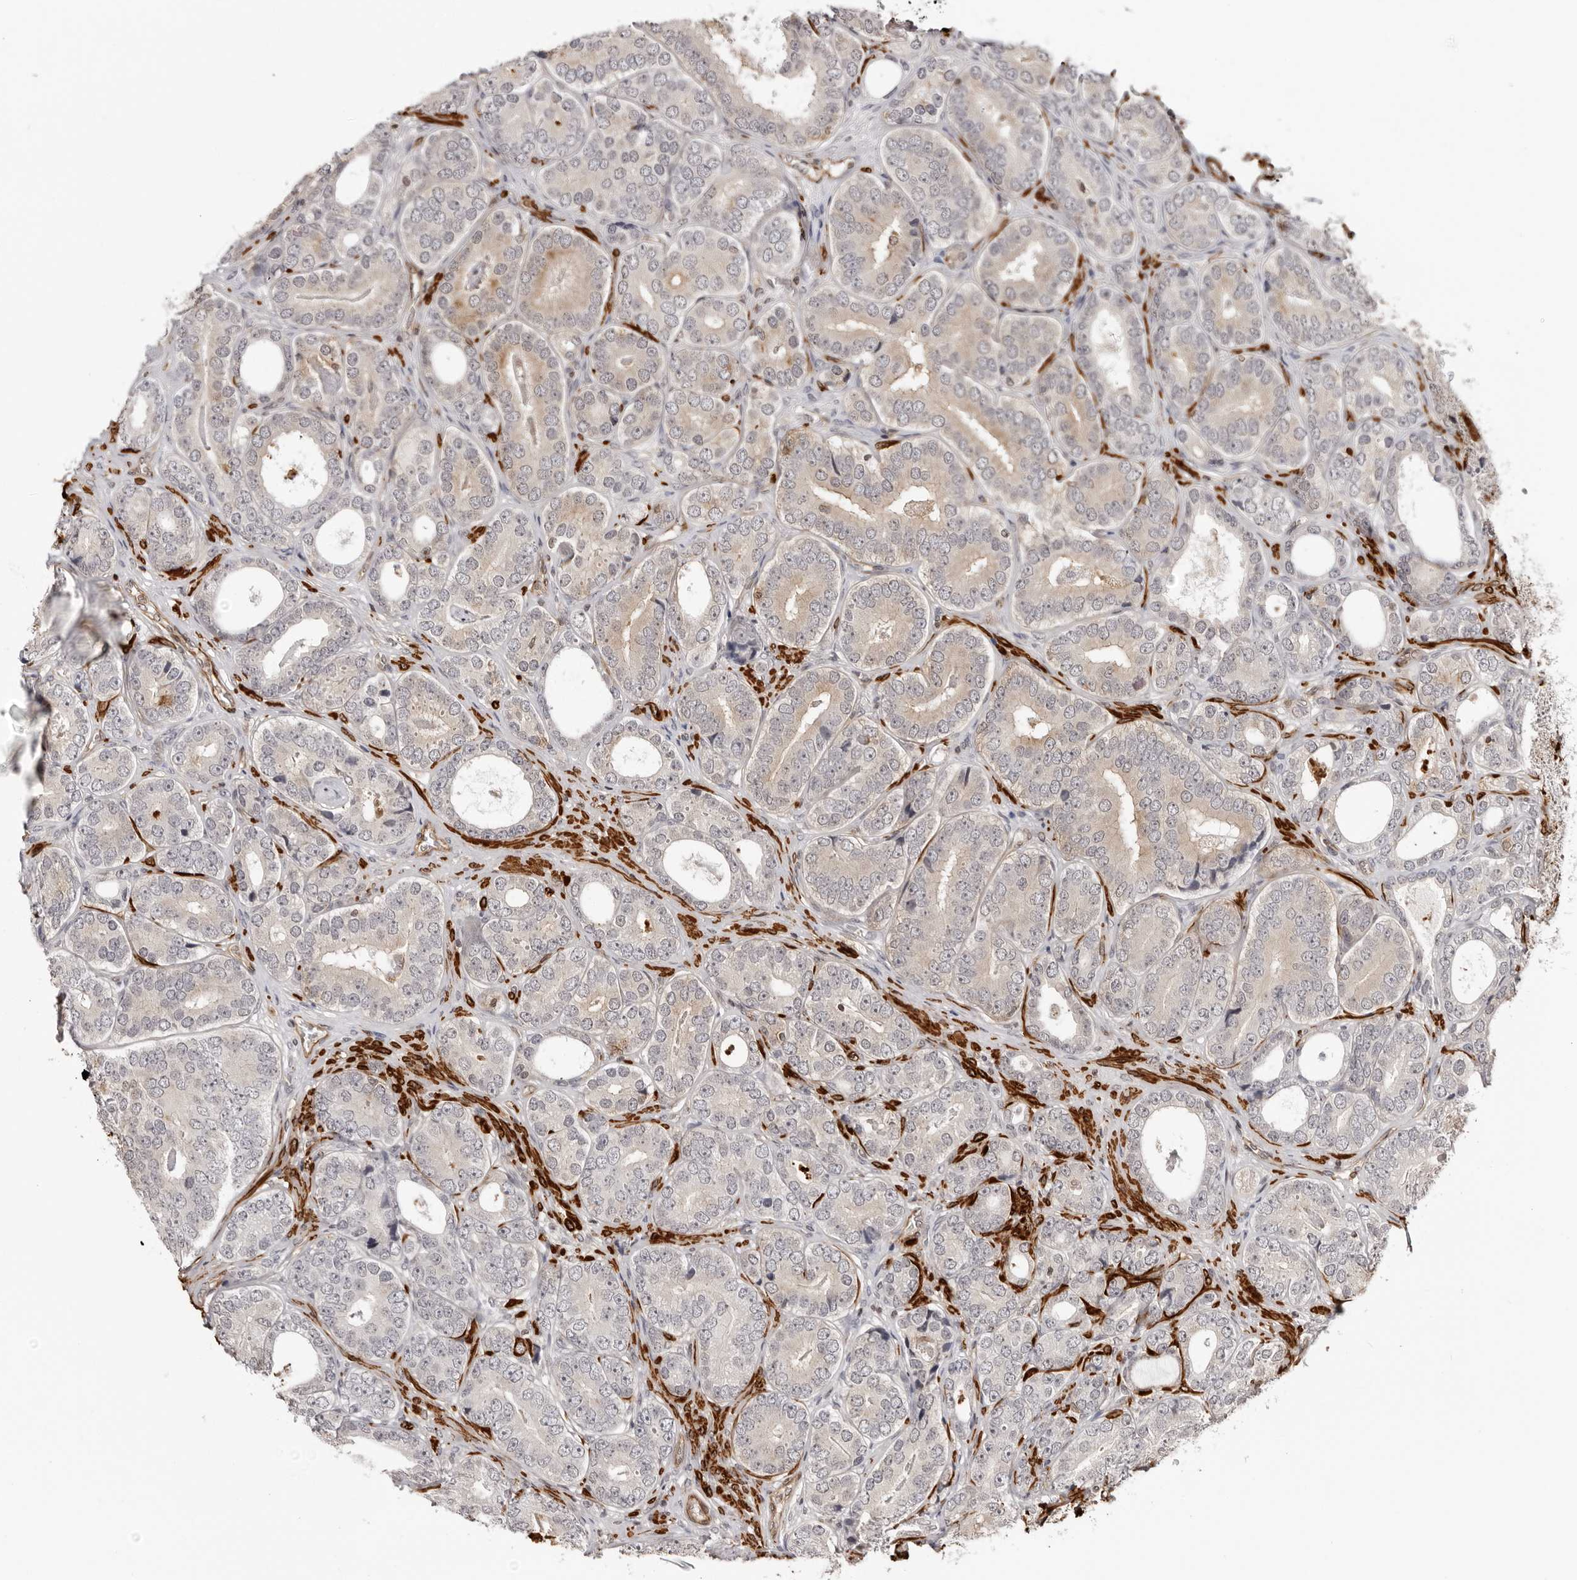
{"staining": {"intensity": "weak", "quantity": "25%-75%", "location": "cytoplasmic/membranous"}, "tissue": "prostate cancer", "cell_type": "Tumor cells", "image_type": "cancer", "snomed": [{"axis": "morphology", "description": "Adenocarcinoma, High grade"}, {"axis": "topography", "description": "Prostate"}], "caption": "Immunohistochemistry of human high-grade adenocarcinoma (prostate) displays low levels of weak cytoplasmic/membranous expression in approximately 25%-75% of tumor cells. Using DAB (brown) and hematoxylin (blue) stains, captured at high magnification using brightfield microscopy.", "gene": "UNK", "patient": {"sex": "male", "age": 56}}